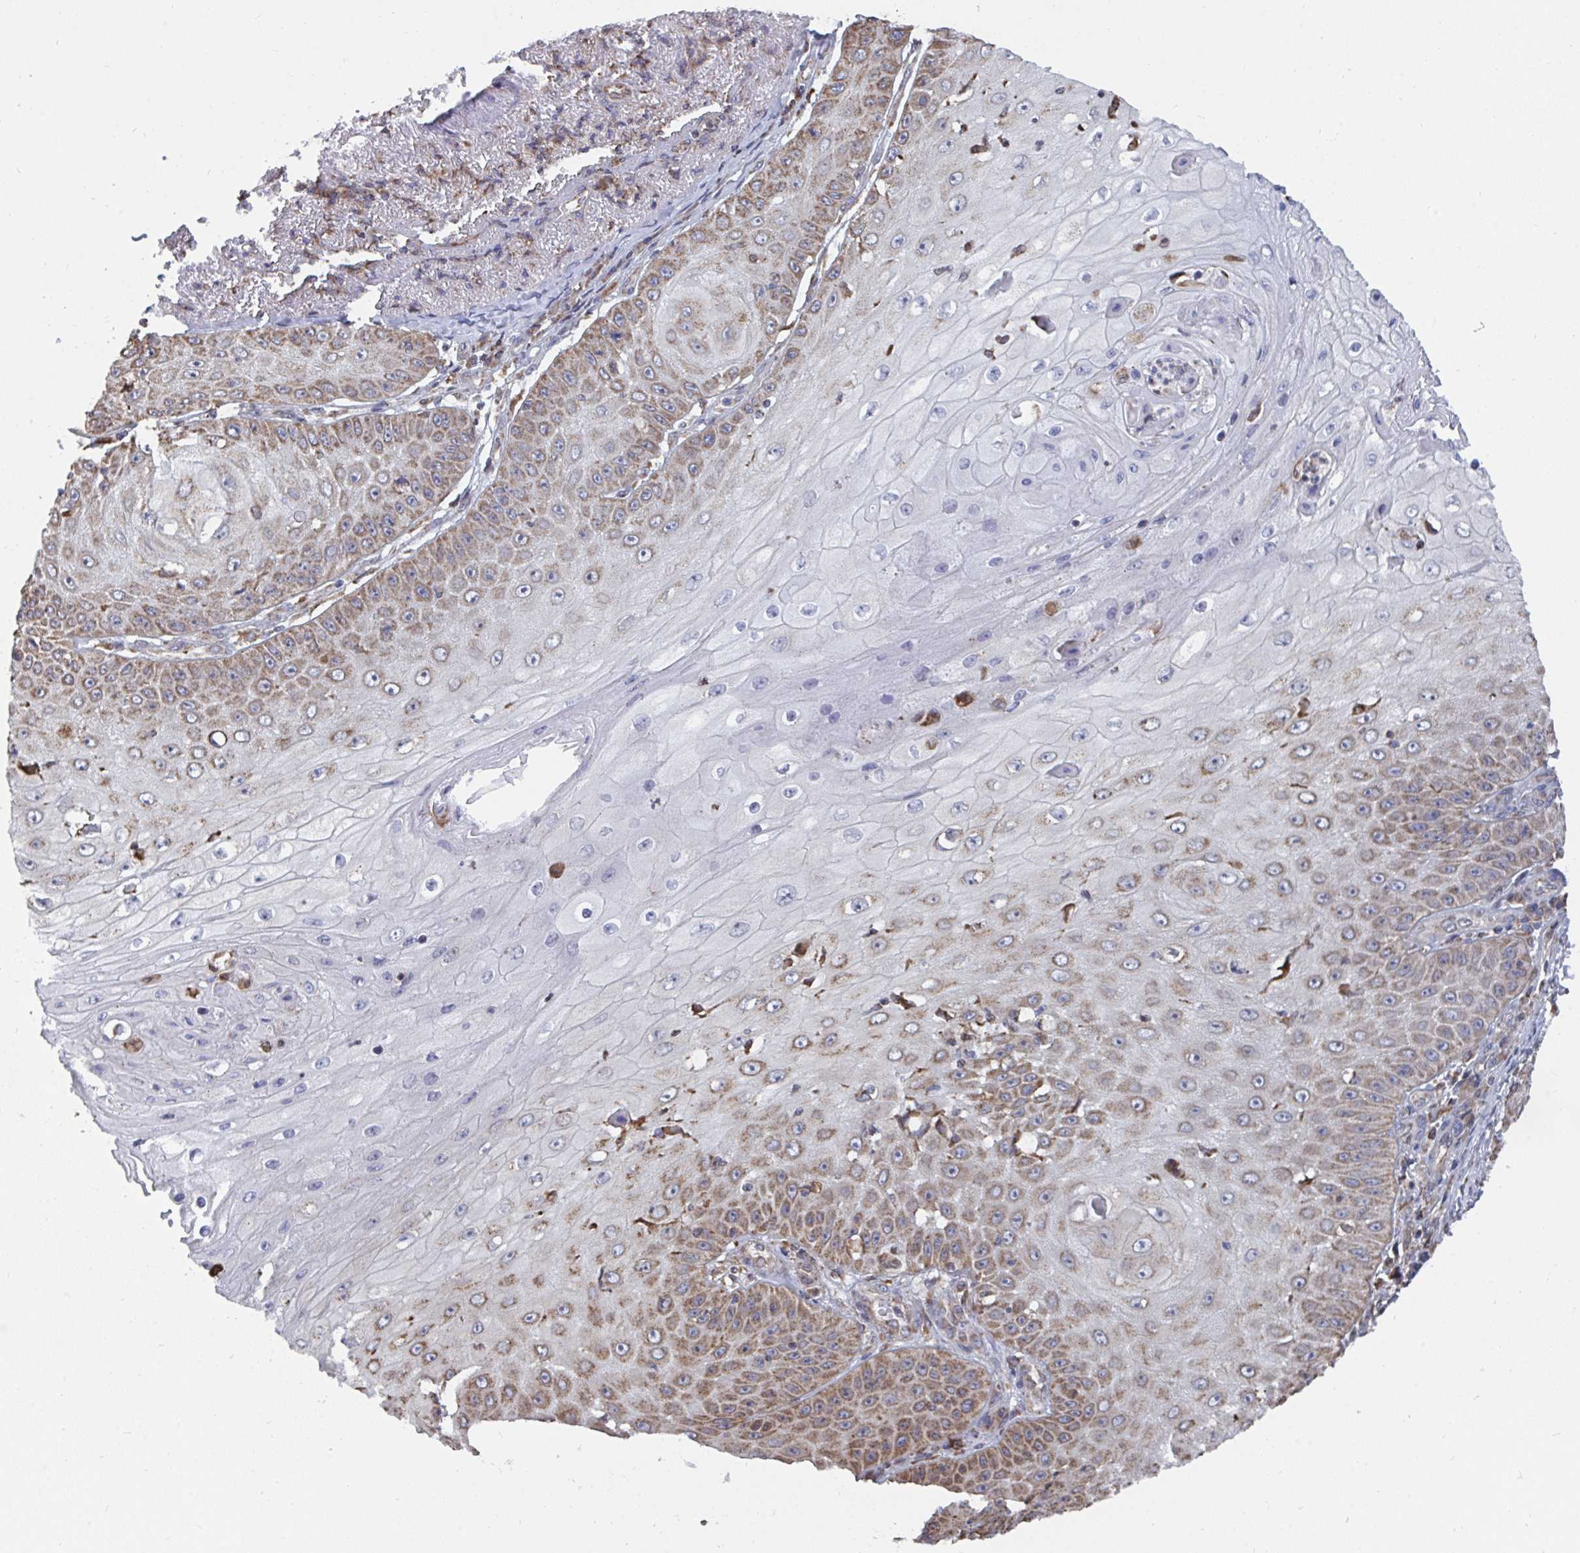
{"staining": {"intensity": "moderate", "quantity": "25%-75%", "location": "cytoplasmic/membranous"}, "tissue": "skin cancer", "cell_type": "Tumor cells", "image_type": "cancer", "snomed": [{"axis": "morphology", "description": "Squamous cell carcinoma, NOS"}, {"axis": "topography", "description": "Skin"}], "caption": "Brown immunohistochemical staining in skin squamous cell carcinoma exhibits moderate cytoplasmic/membranous positivity in approximately 25%-75% of tumor cells.", "gene": "ELAVL1", "patient": {"sex": "male", "age": 70}}